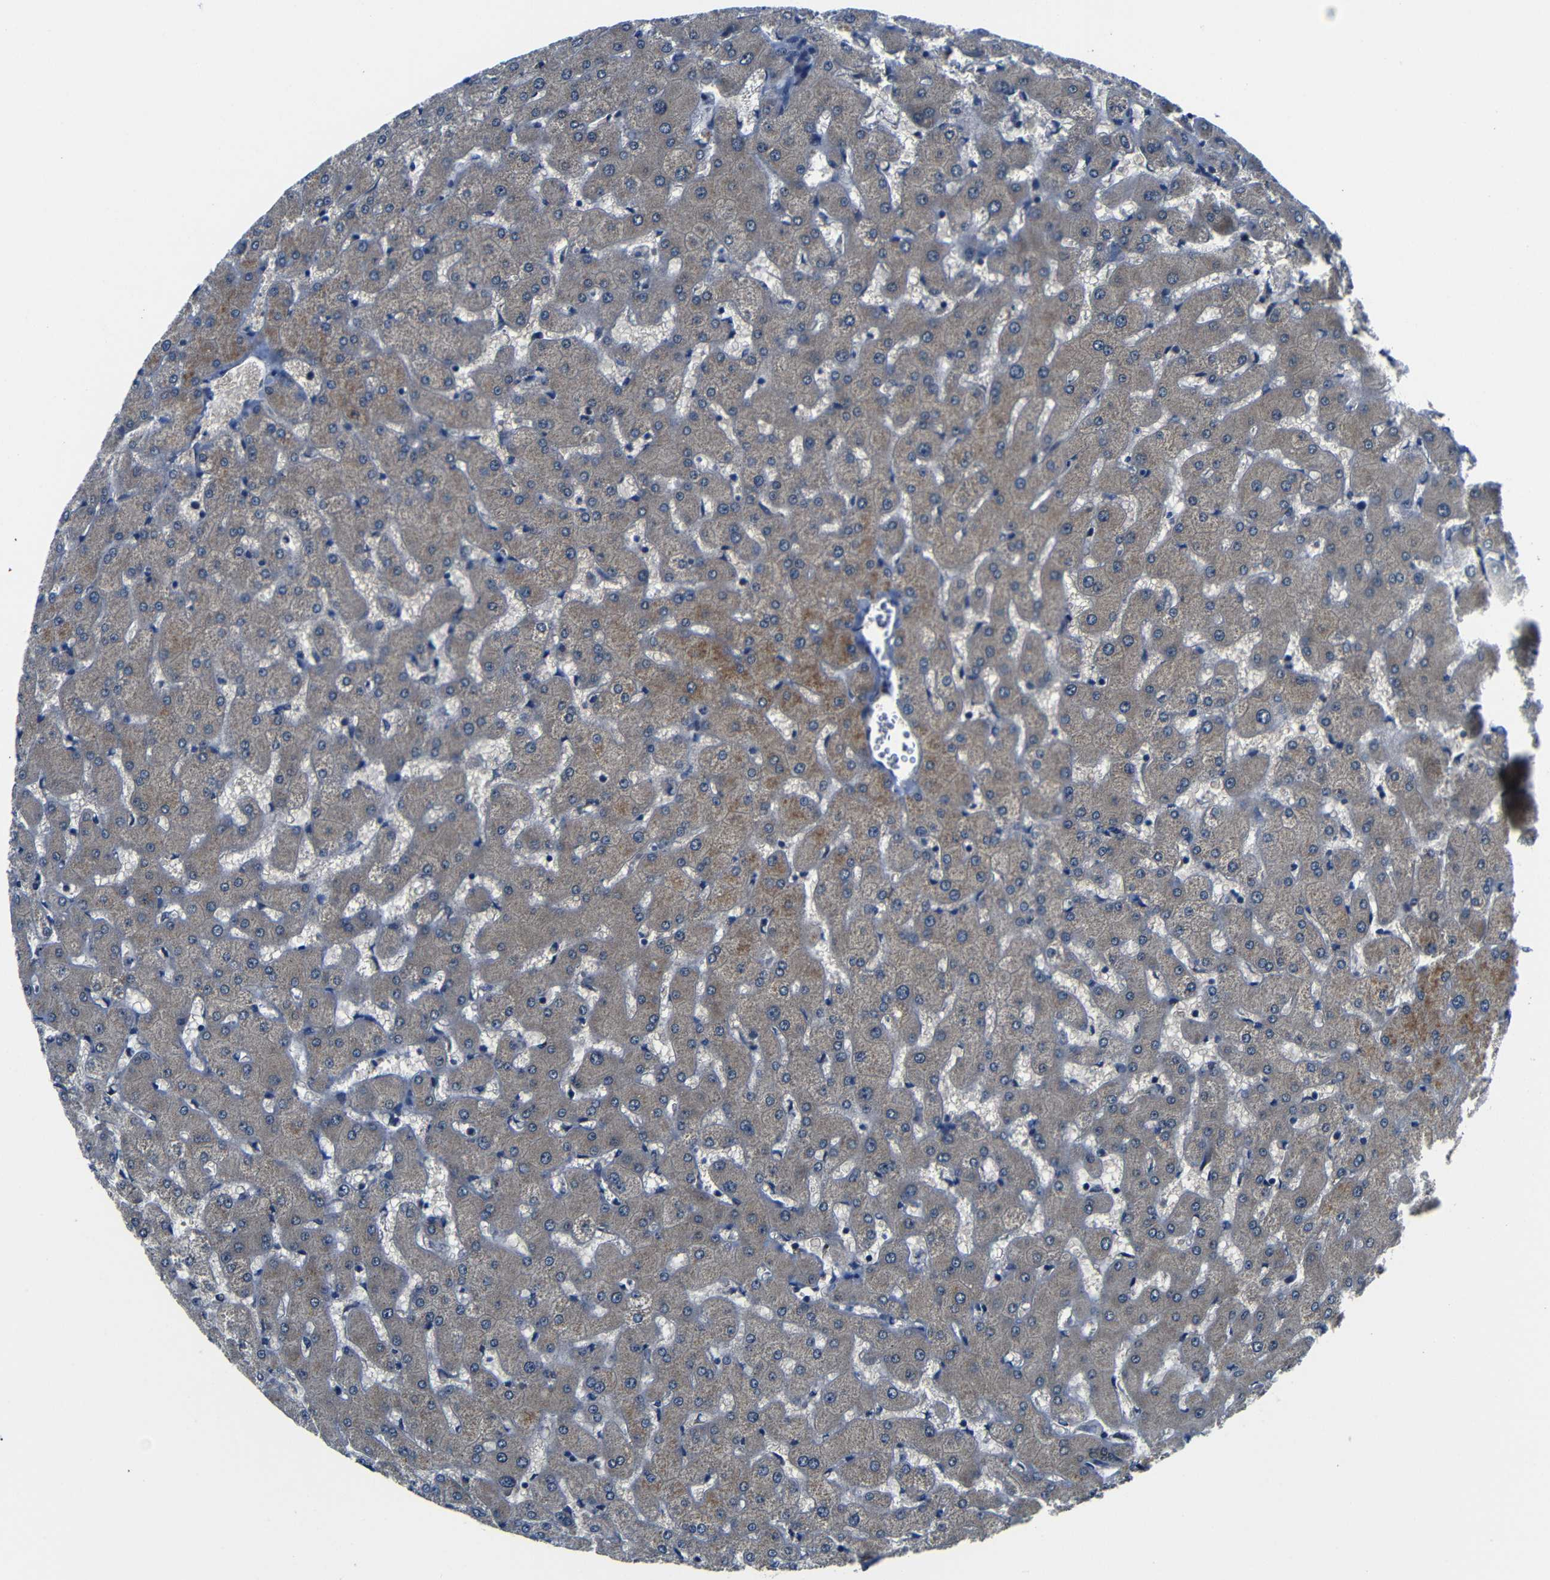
{"staining": {"intensity": "moderate", "quantity": ">75%", "location": "cytoplasmic/membranous"}, "tissue": "liver", "cell_type": "Cholangiocytes", "image_type": "normal", "snomed": [{"axis": "morphology", "description": "Normal tissue, NOS"}, {"axis": "topography", "description": "Liver"}], "caption": "Brown immunohistochemical staining in unremarkable liver reveals moderate cytoplasmic/membranous positivity in about >75% of cholangiocytes. (DAB IHC, brown staining for protein, blue staining for nuclei).", "gene": "FKBP14", "patient": {"sex": "female", "age": 63}}